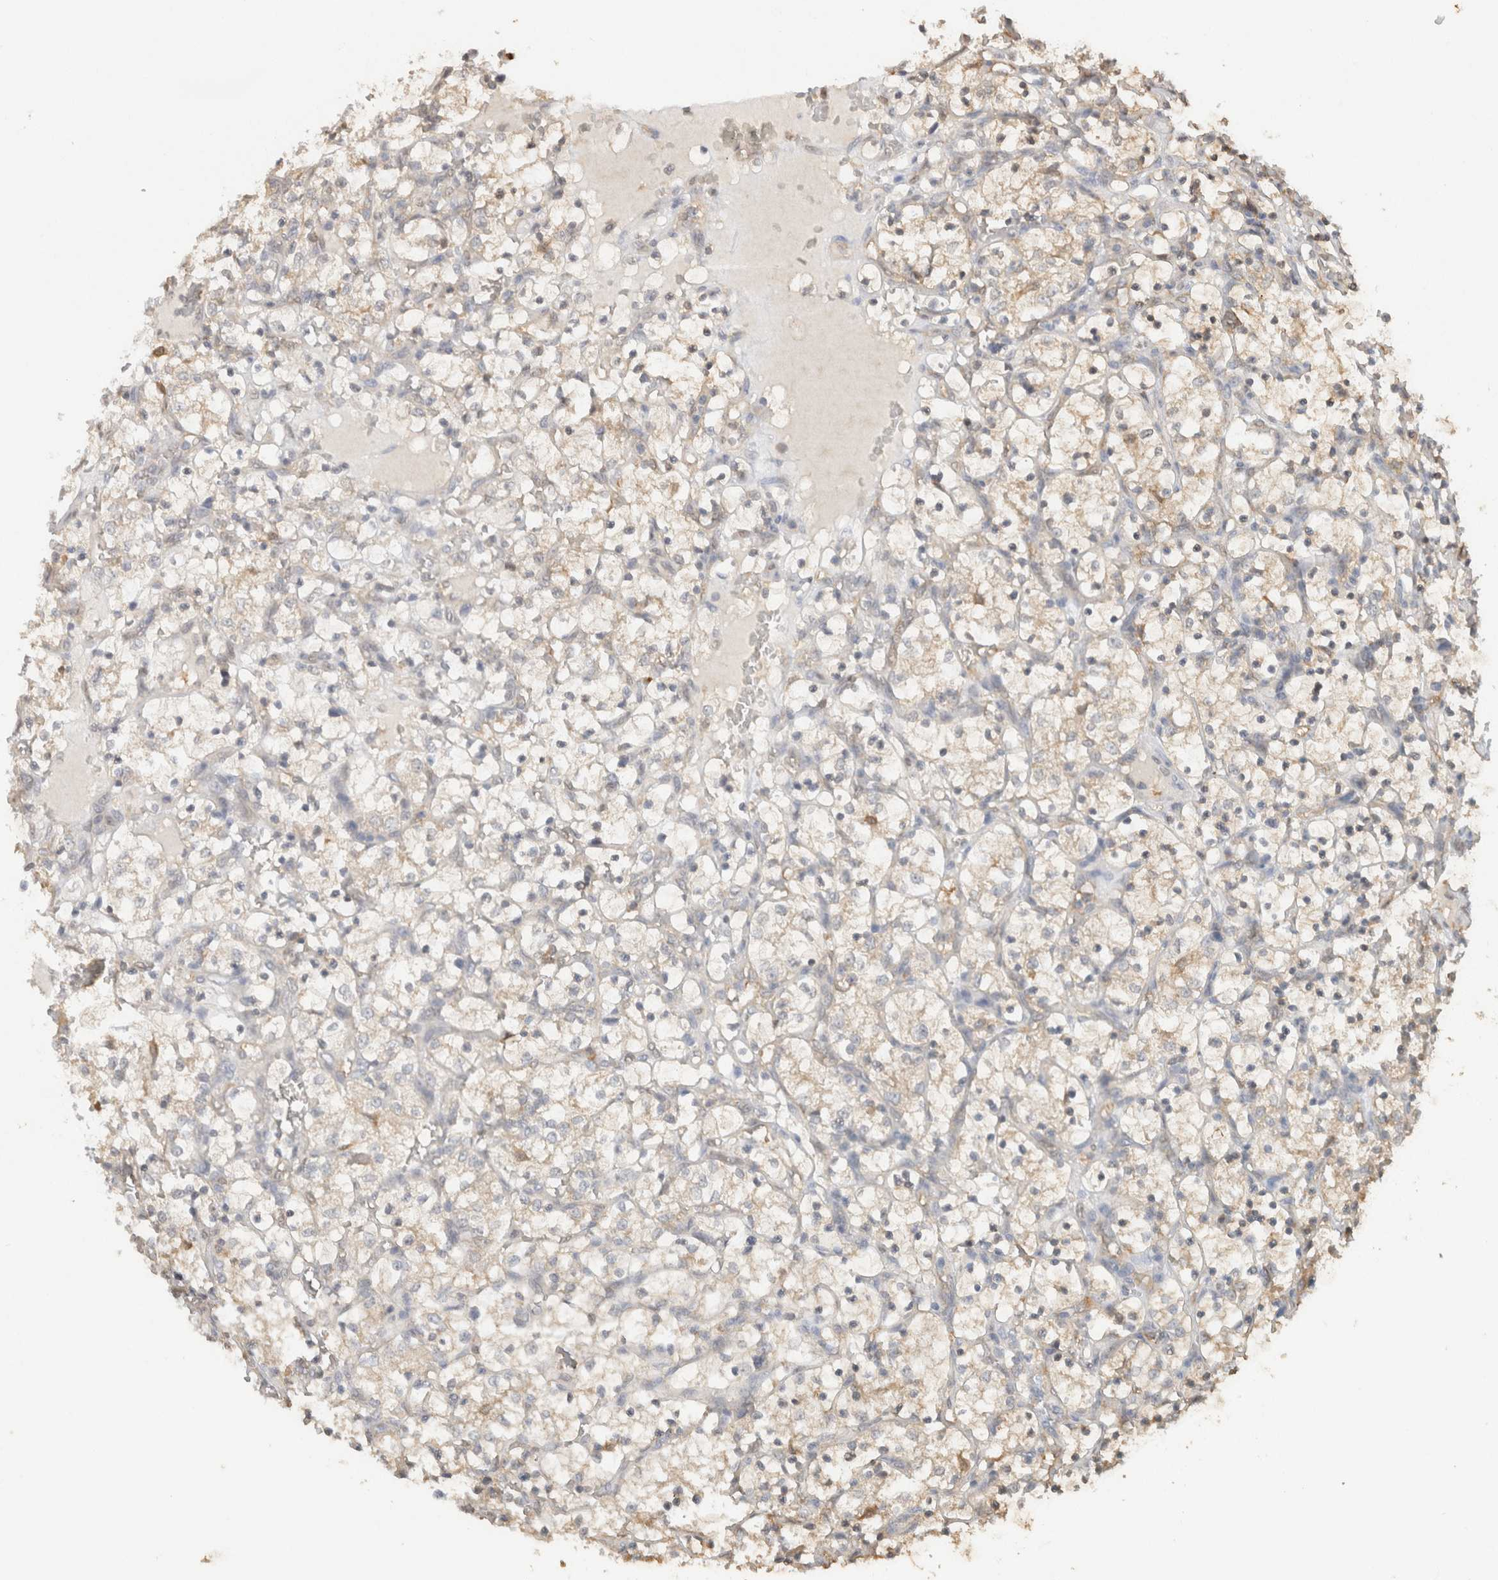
{"staining": {"intensity": "negative", "quantity": "none", "location": "none"}, "tissue": "renal cancer", "cell_type": "Tumor cells", "image_type": "cancer", "snomed": [{"axis": "morphology", "description": "Adenocarcinoma, NOS"}, {"axis": "topography", "description": "Kidney"}], "caption": "DAB (3,3'-diaminobenzidine) immunohistochemical staining of adenocarcinoma (renal) displays no significant positivity in tumor cells.", "gene": "YWHAH", "patient": {"sex": "female", "age": 69}}